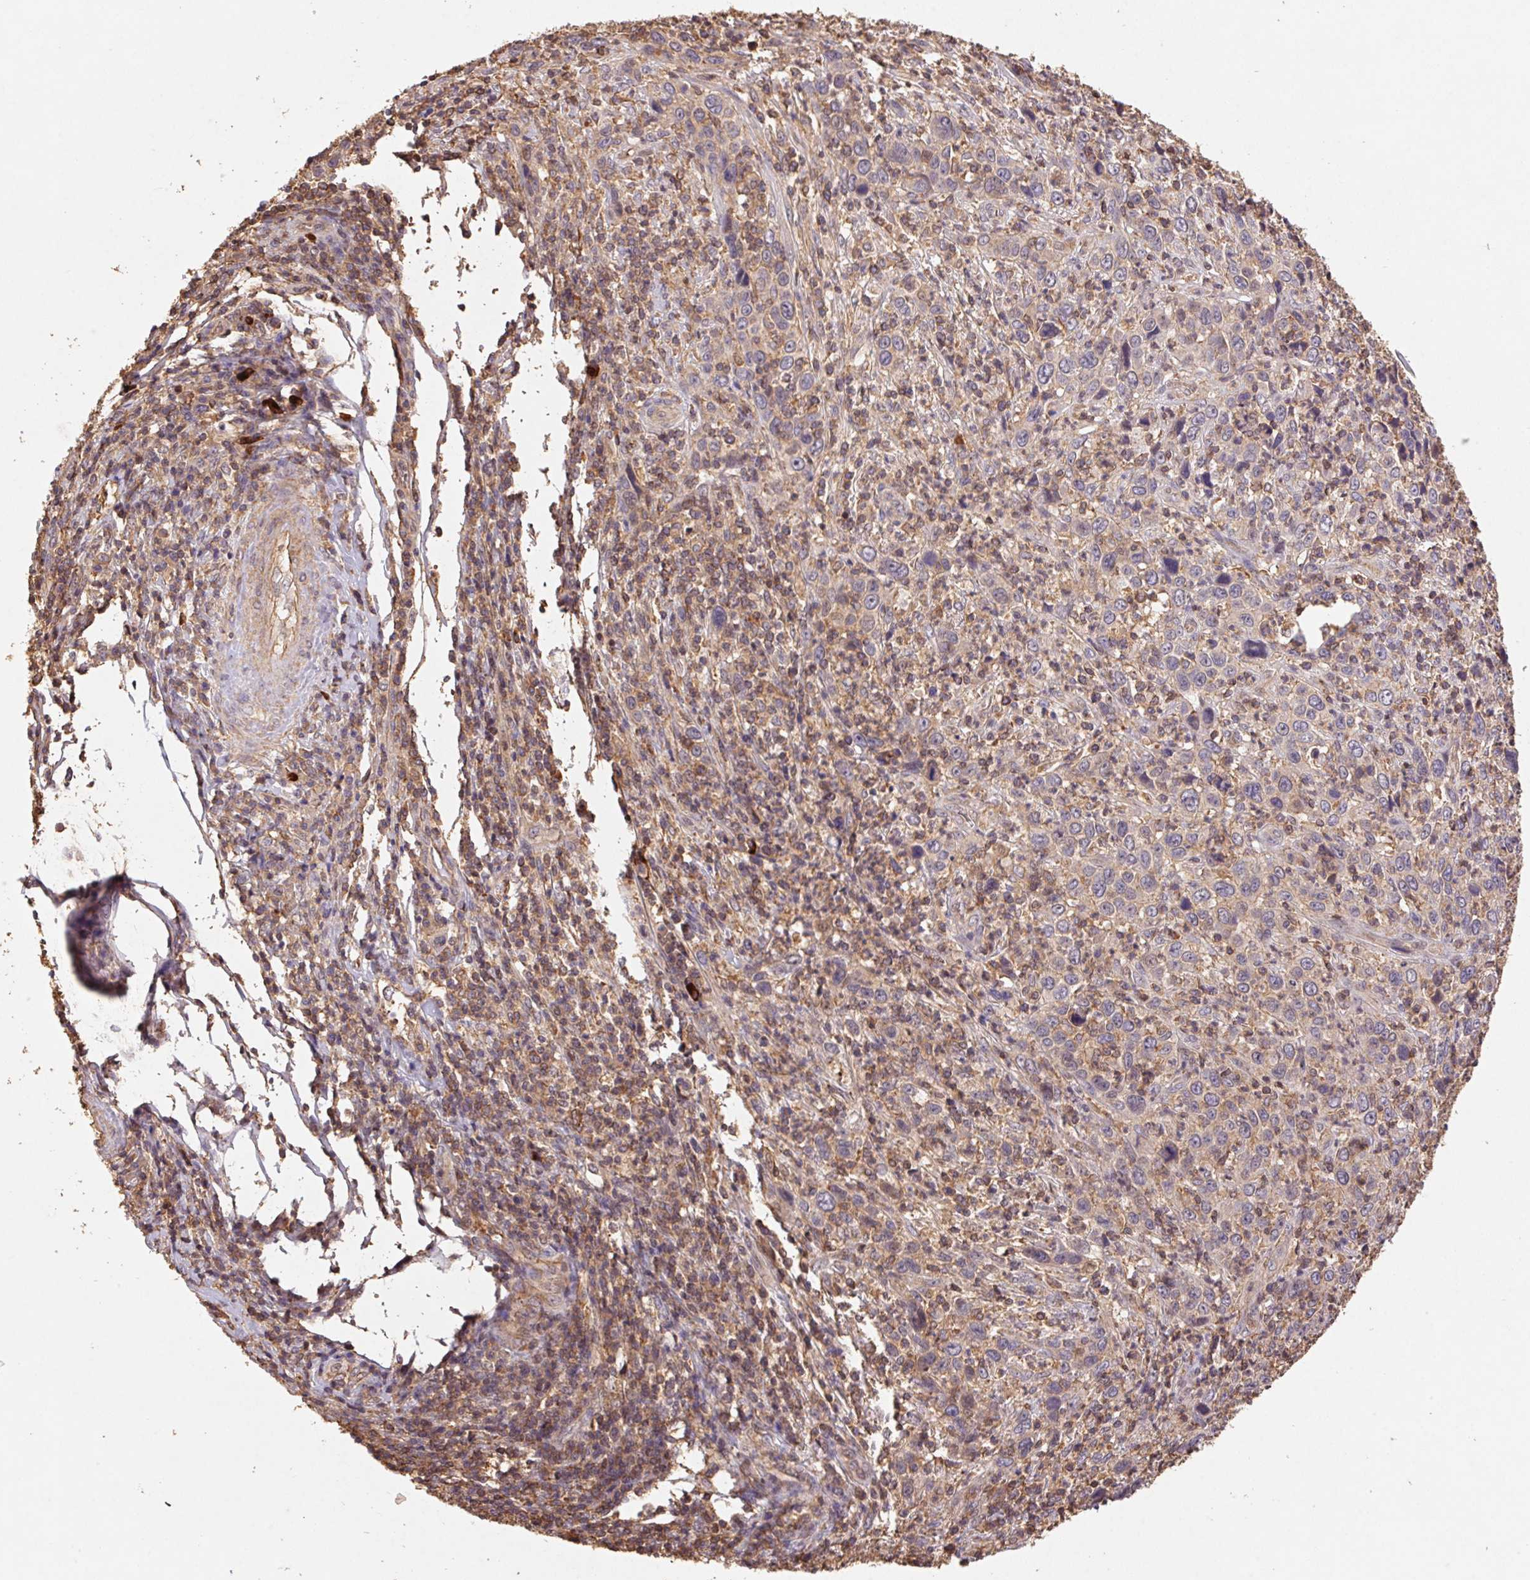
{"staining": {"intensity": "negative", "quantity": "none", "location": "none"}, "tissue": "cervical cancer", "cell_type": "Tumor cells", "image_type": "cancer", "snomed": [{"axis": "morphology", "description": "Squamous cell carcinoma, NOS"}, {"axis": "topography", "description": "Cervix"}], "caption": "This is a image of IHC staining of squamous cell carcinoma (cervical), which shows no staining in tumor cells. Brightfield microscopy of immunohistochemistry (IHC) stained with DAB (3,3'-diaminobenzidine) (brown) and hematoxylin (blue), captured at high magnification.", "gene": "ATG10", "patient": {"sex": "female", "age": 46}}